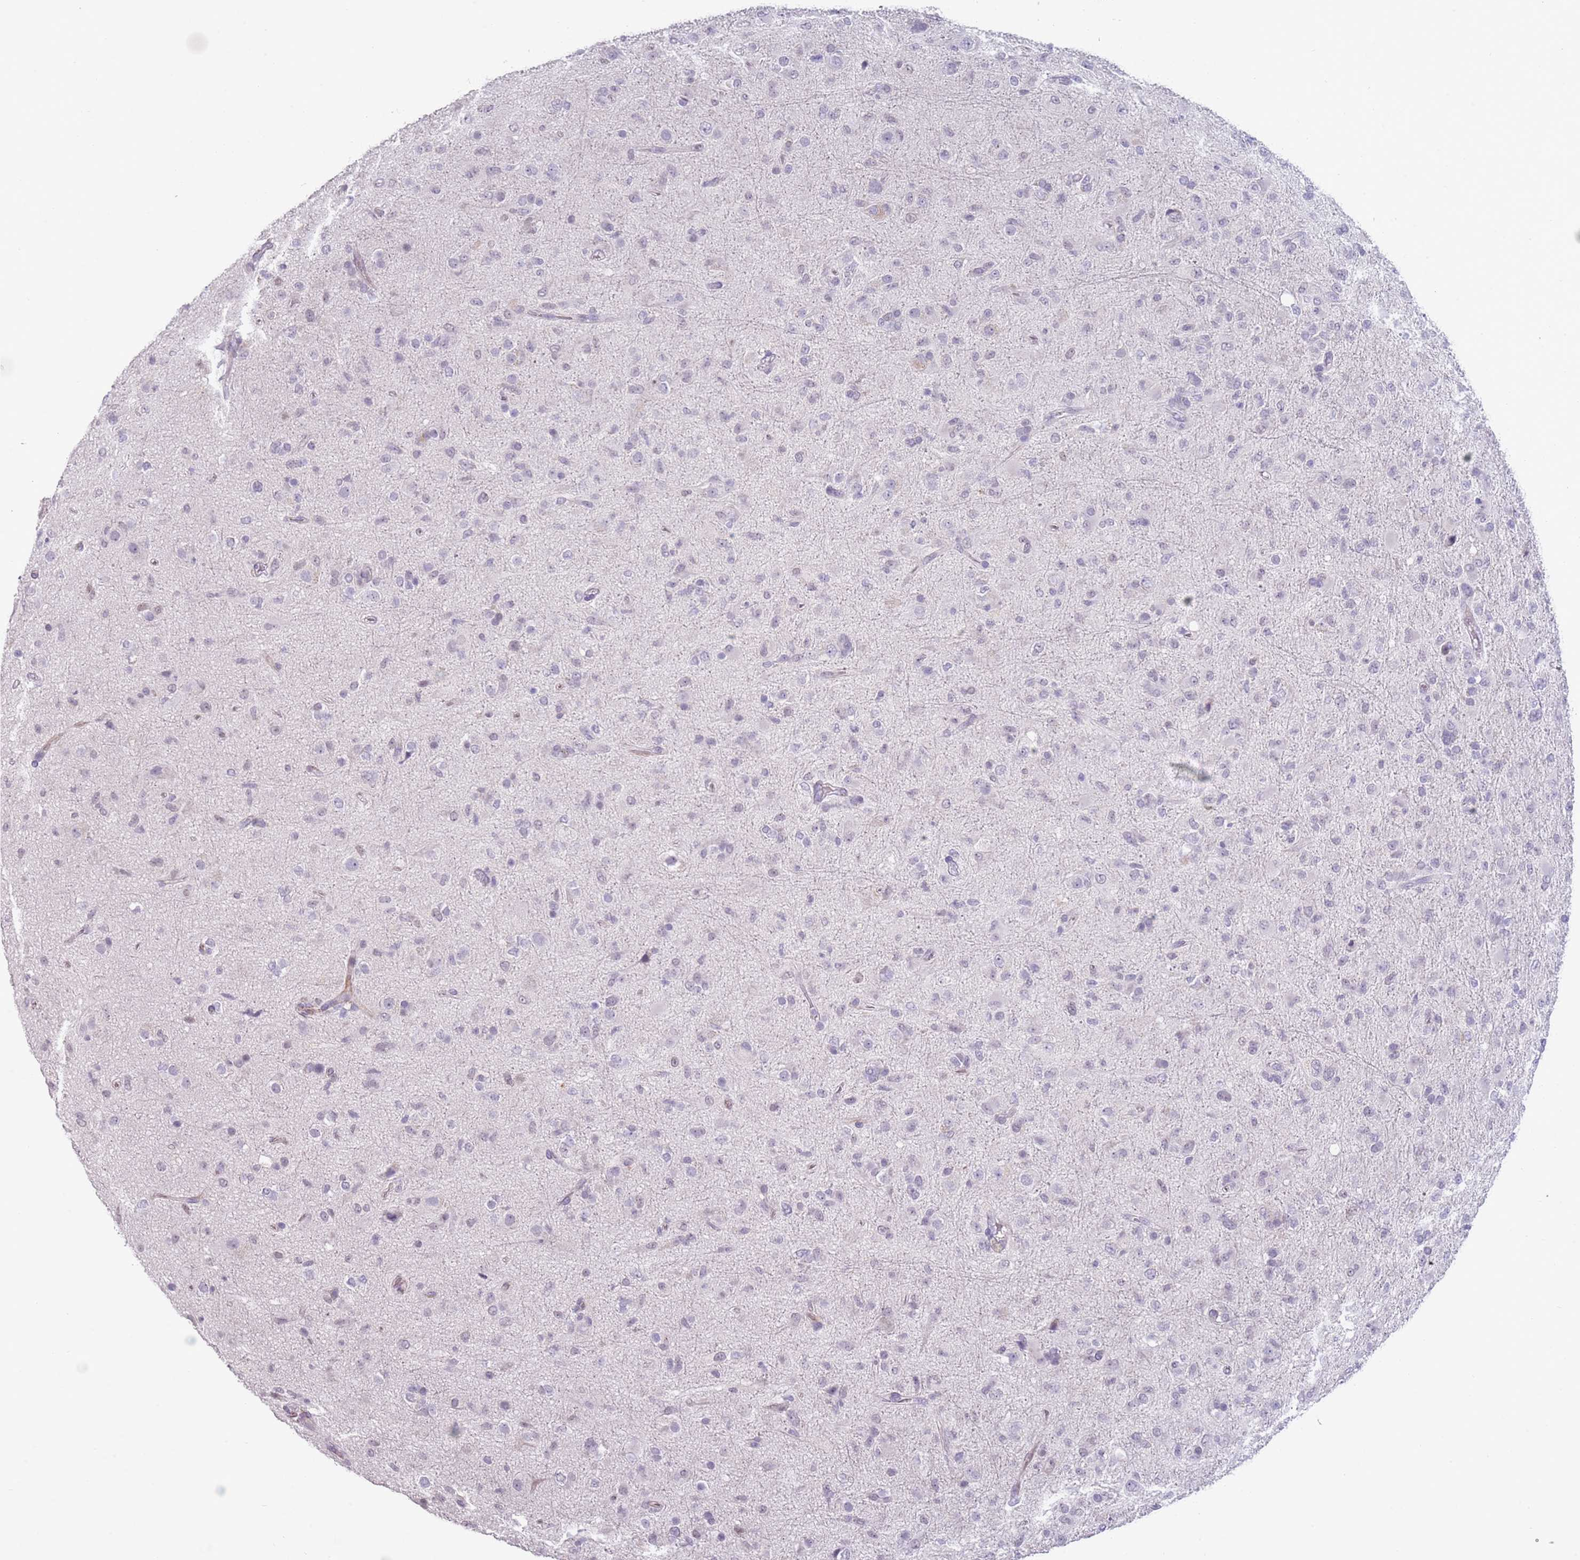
{"staining": {"intensity": "negative", "quantity": "none", "location": "none"}, "tissue": "glioma", "cell_type": "Tumor cells", "image_type": "cancer", "snomed": [{"axis": "morphology", "description": "Glioma, malignant, Low grade"}, {"axis": "topography", "description": "Brain"}], "caption": "DAB immunohistochemical staining of human malignant glioma (low-grade) reveals no significant staining in tumor cells.", "gene": "NBPF3", "patient": {"sex": "male", "age": 65}}